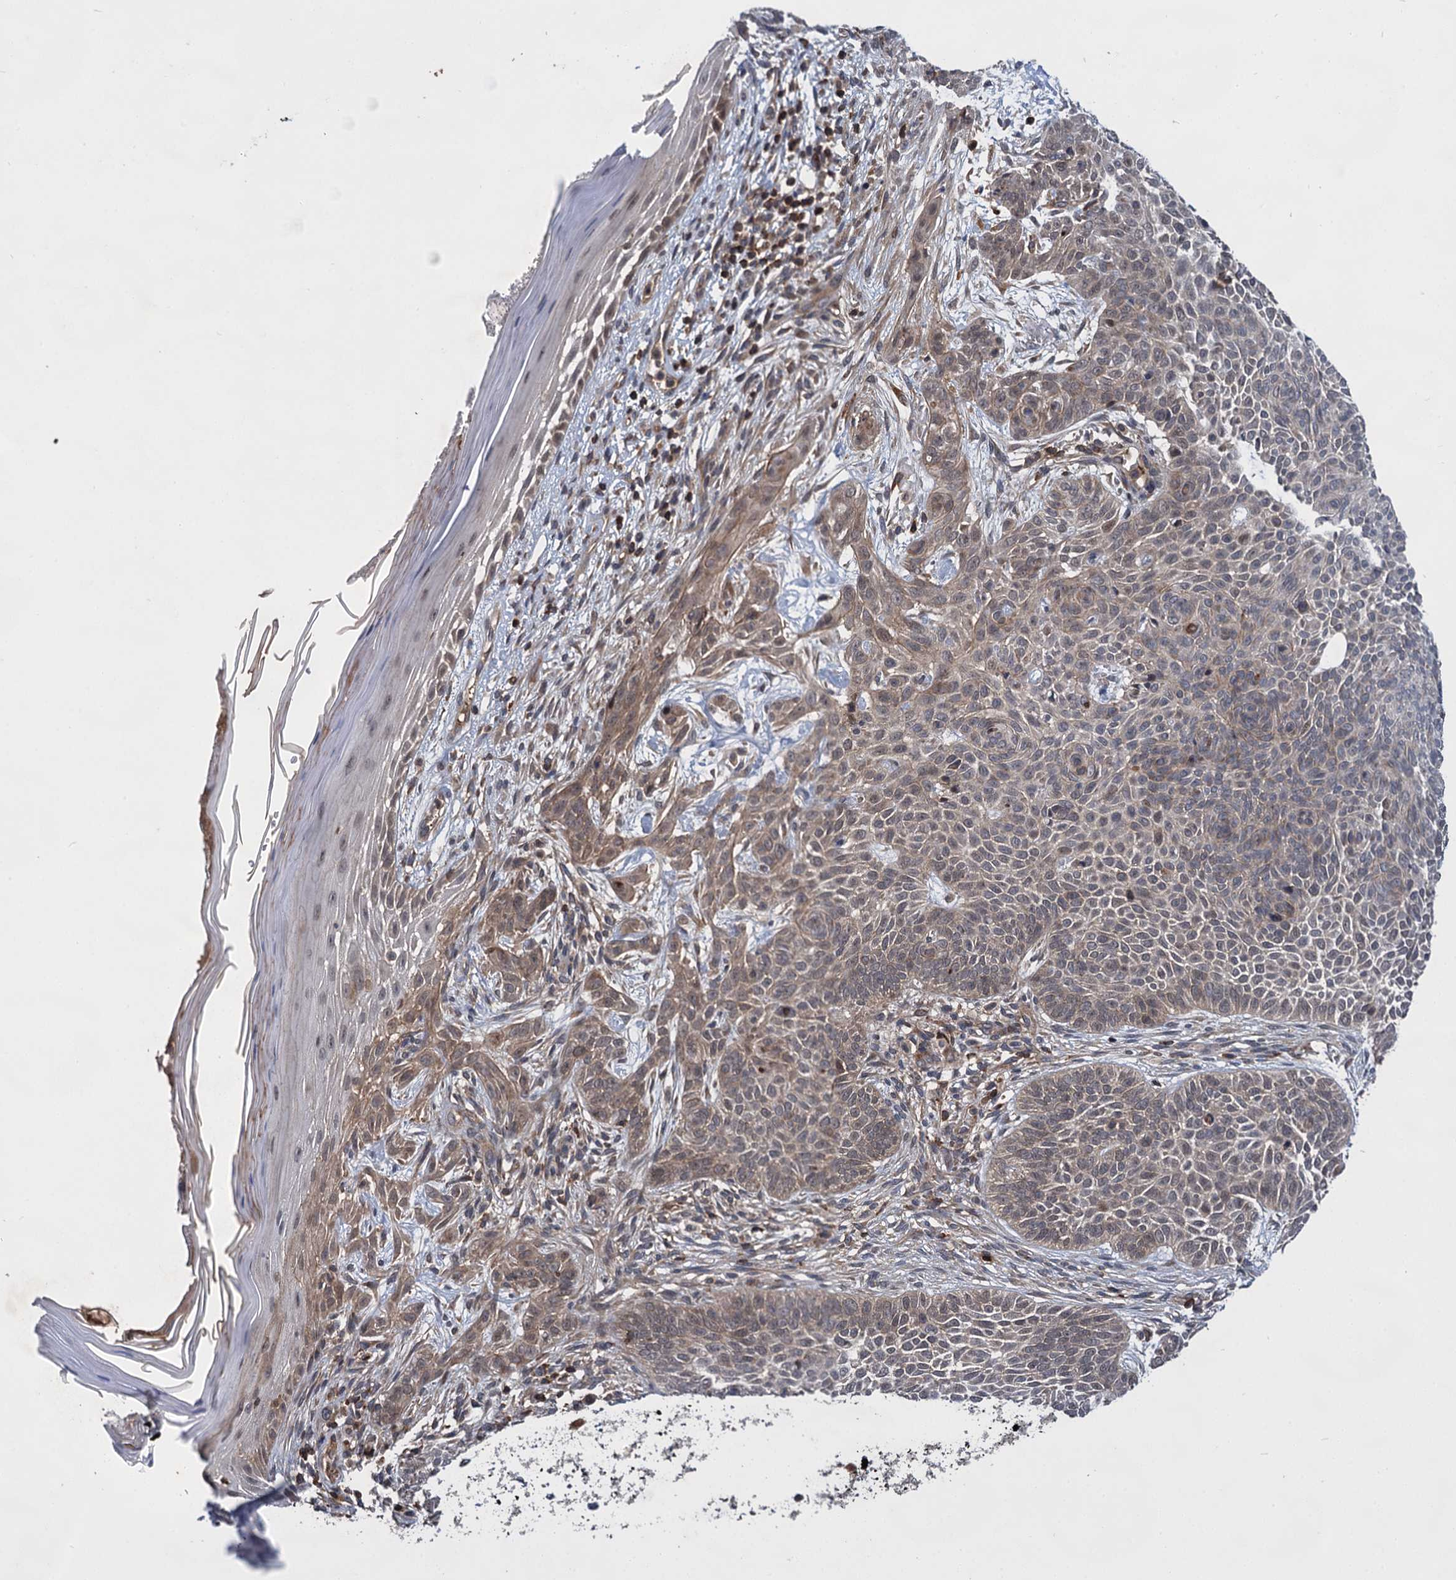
{"staining": {"intensity": "weak", "quantity": "25%-75%", "location": "cytoplasmic/membranous,nuclear"}, "tissue": "skin cancer", "cell_type": "Tumor cells", "image_type": "cancer", "snomed": [{"axis": "morphology", "description": "Basal cell carcinoma"}, {"axis": "topography", "description": "Skin"}], "caption": "The histopathology image reveals a brown stain indicating the presence of a protein in the cytoplasmic/membranous and nuclear of tumor cells in skin cancer (basal cell carcinoma).", "gene": "ABLIM1", "patient": {"sex": "male", "age": 85}}